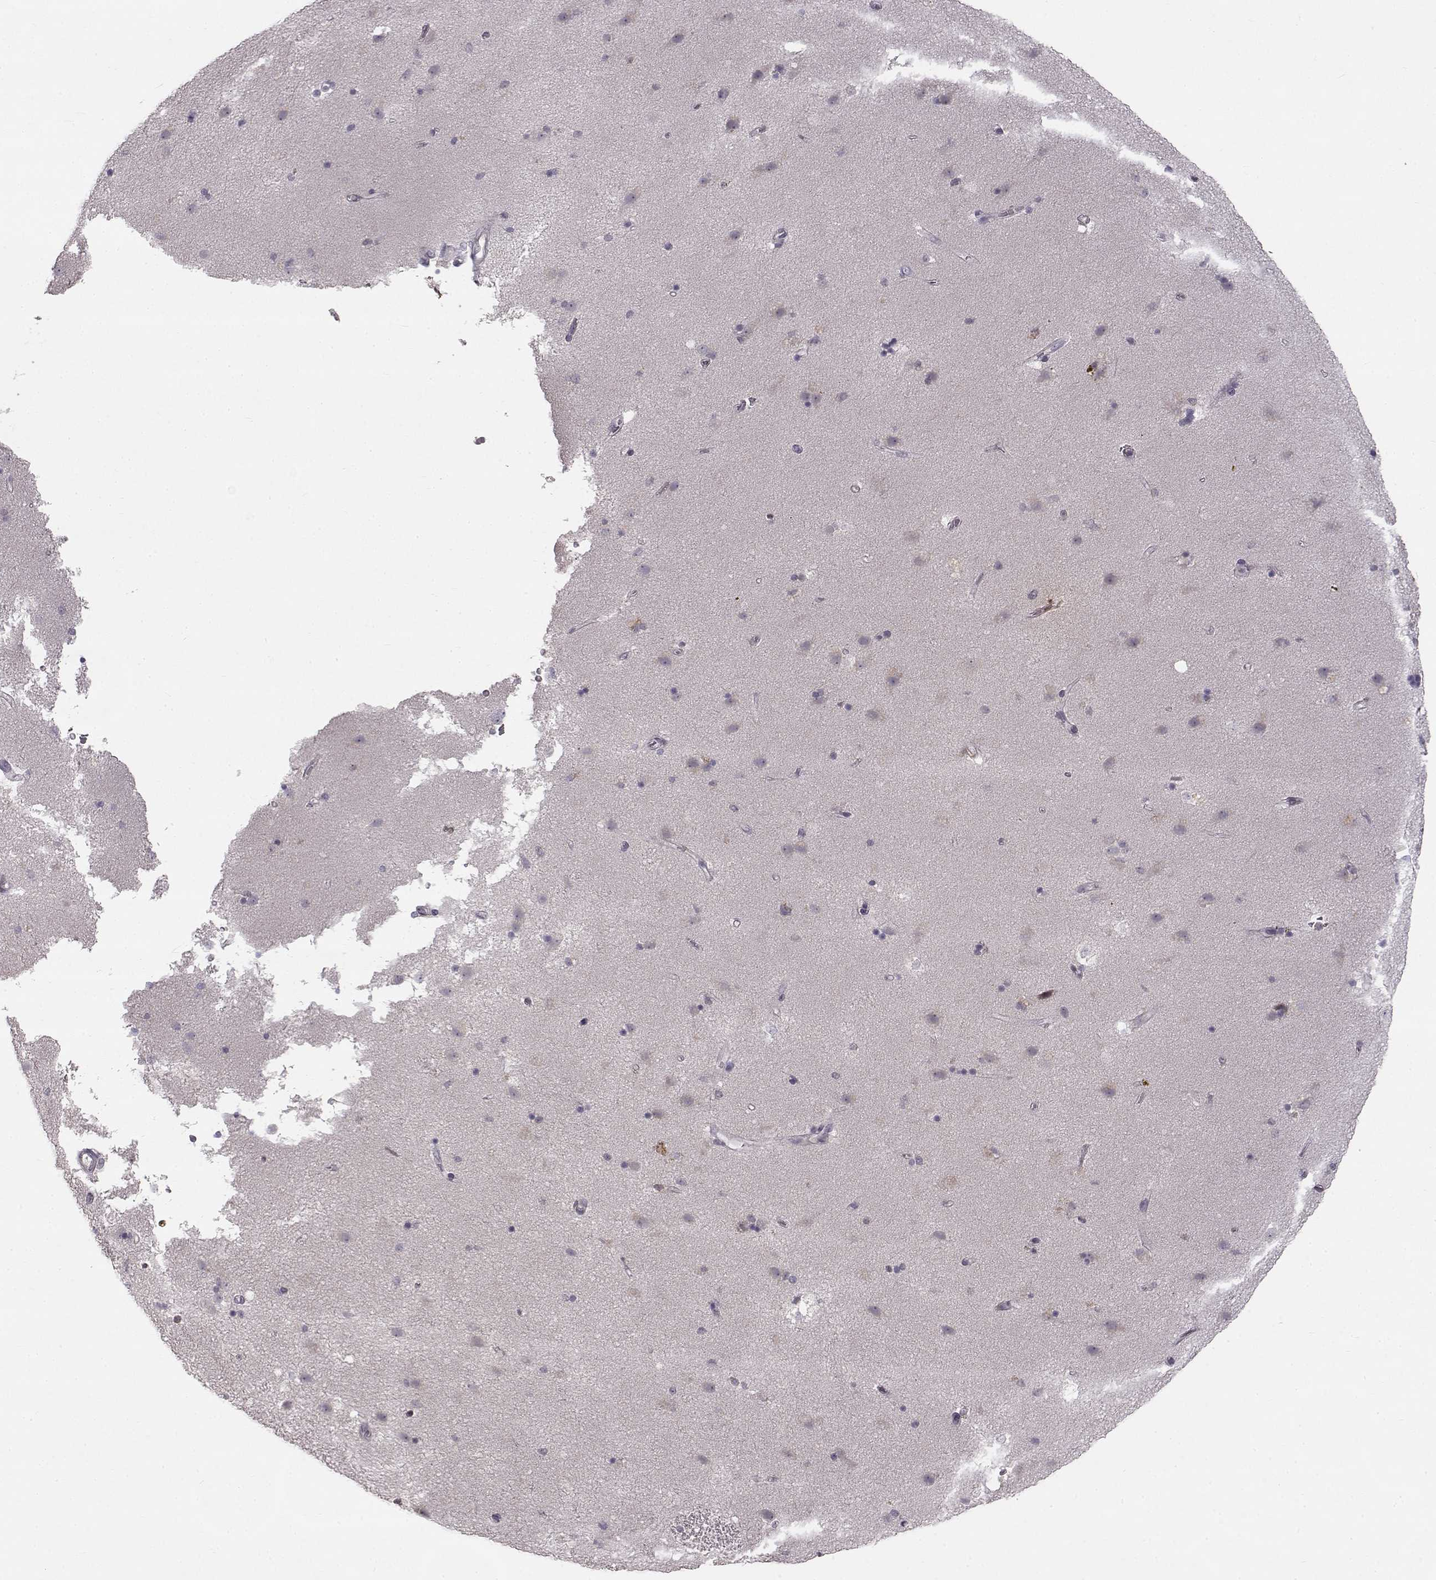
{"staining": {"intensity": "negative", "quantity": "none", "location": "none"}, "tissue": "caudate", "cell_type": "Glial cells", "image_type": "normal", "snomed": [{"axis": "morphology", "description": "Normal tissue, NOS"}, {"axis": "topography", "description": "Lateral ventricle wall"}], "caption": "Histopathology image shows no significant protein expression in glial cells of benign caudate. The staining is performed using DAB (3,3'-diaminobenzidine) brown chromogen with nuclei counter-stained in using hematoxylin.", "gene": "SPAG17", "patient": {"sex": "female", "age": 71}}